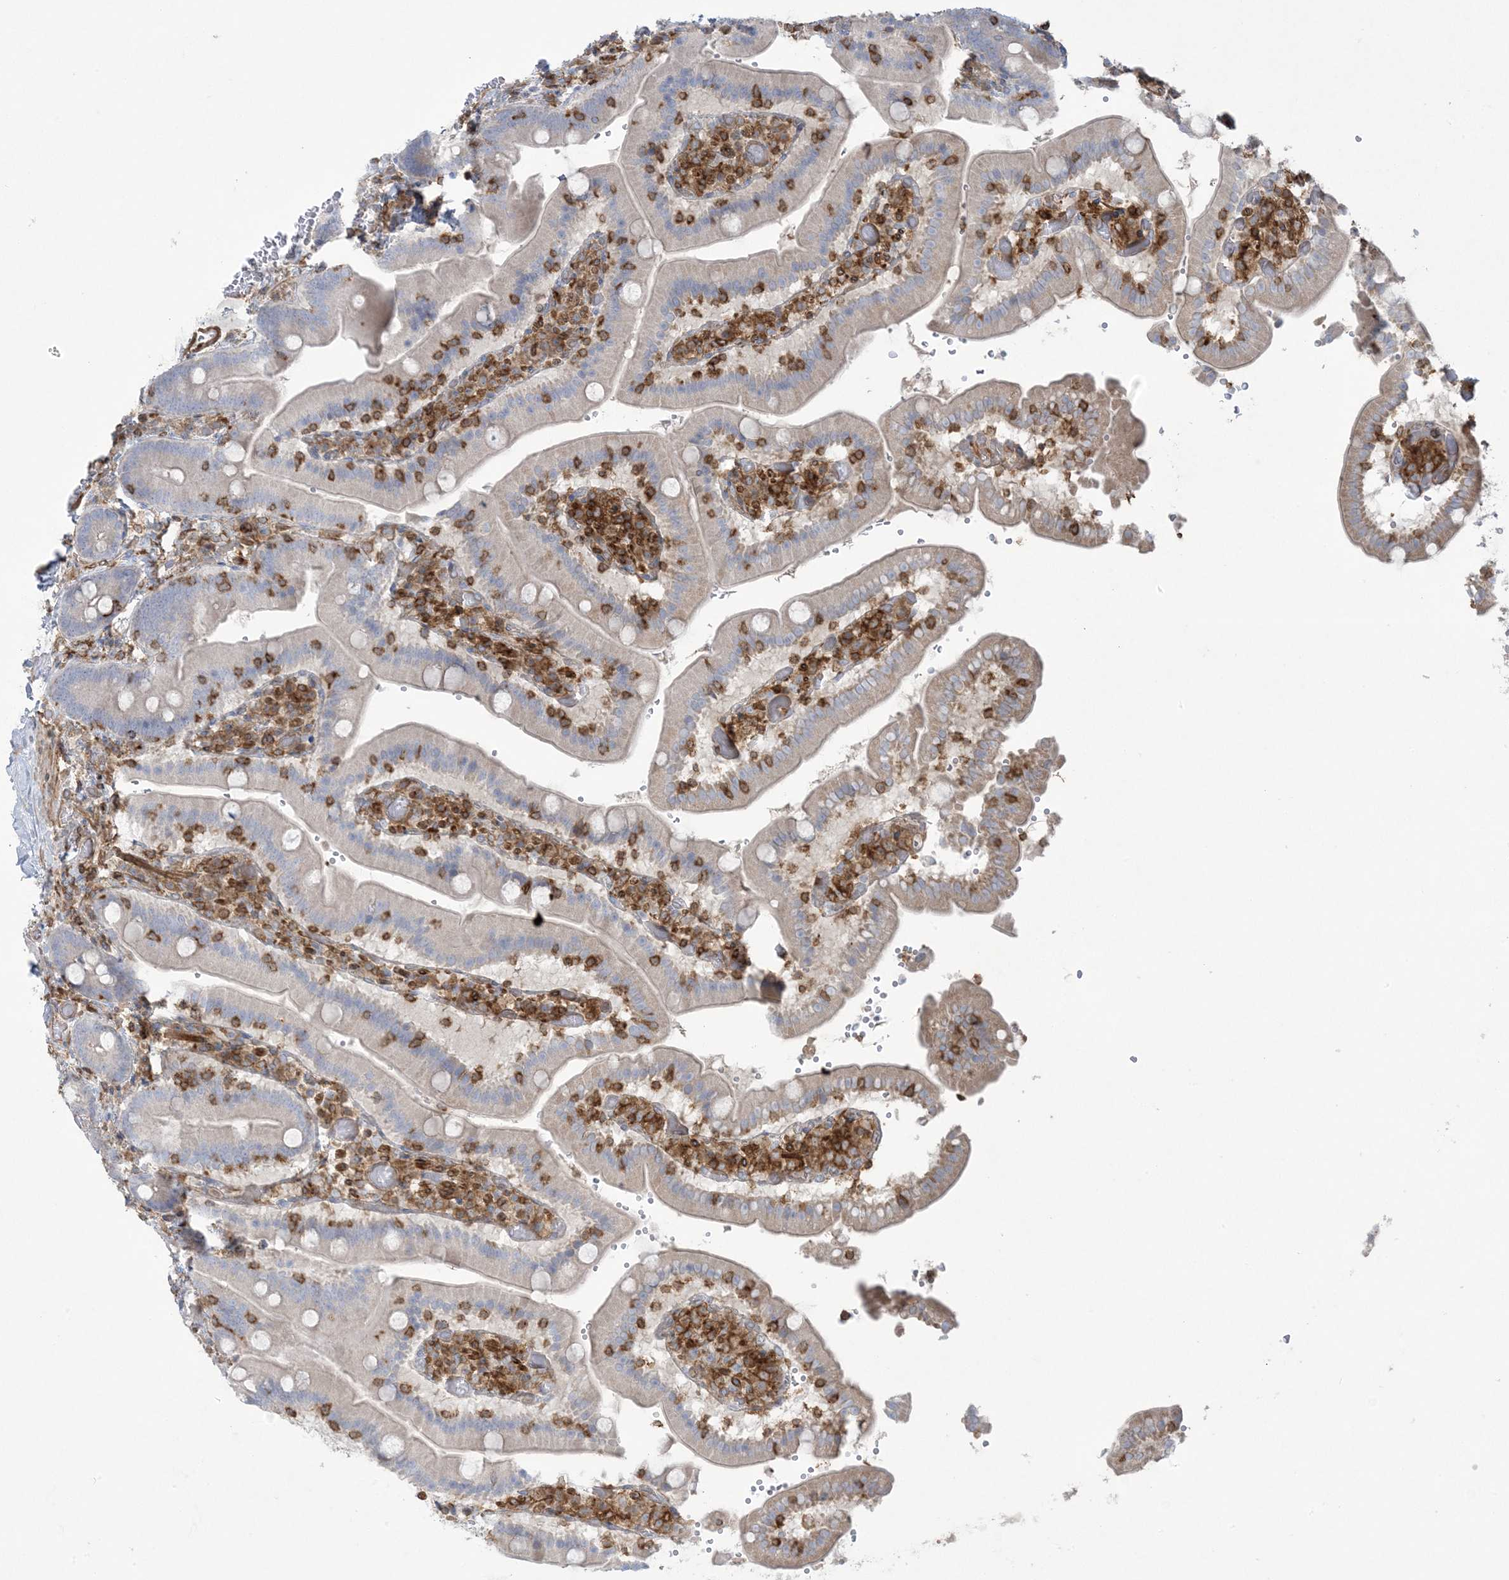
{"staining": {"intensity": "negative", "quantity": "none", "location": "none"}, "tissue": "duodenum", "cell_type": "Glandular cells", "image_type": "normal", "snomed": [{"axis": "morphology", "description": "Normal tissue, NOS"}, {"axis": "topography", "description": "Duodenum"}], "caption": "The immunohistochemistry image has no significant positivity in glandular cells of duodenum.", "gene": "ARHGAP30", "patient": {"sex": "female", "age": 62}}